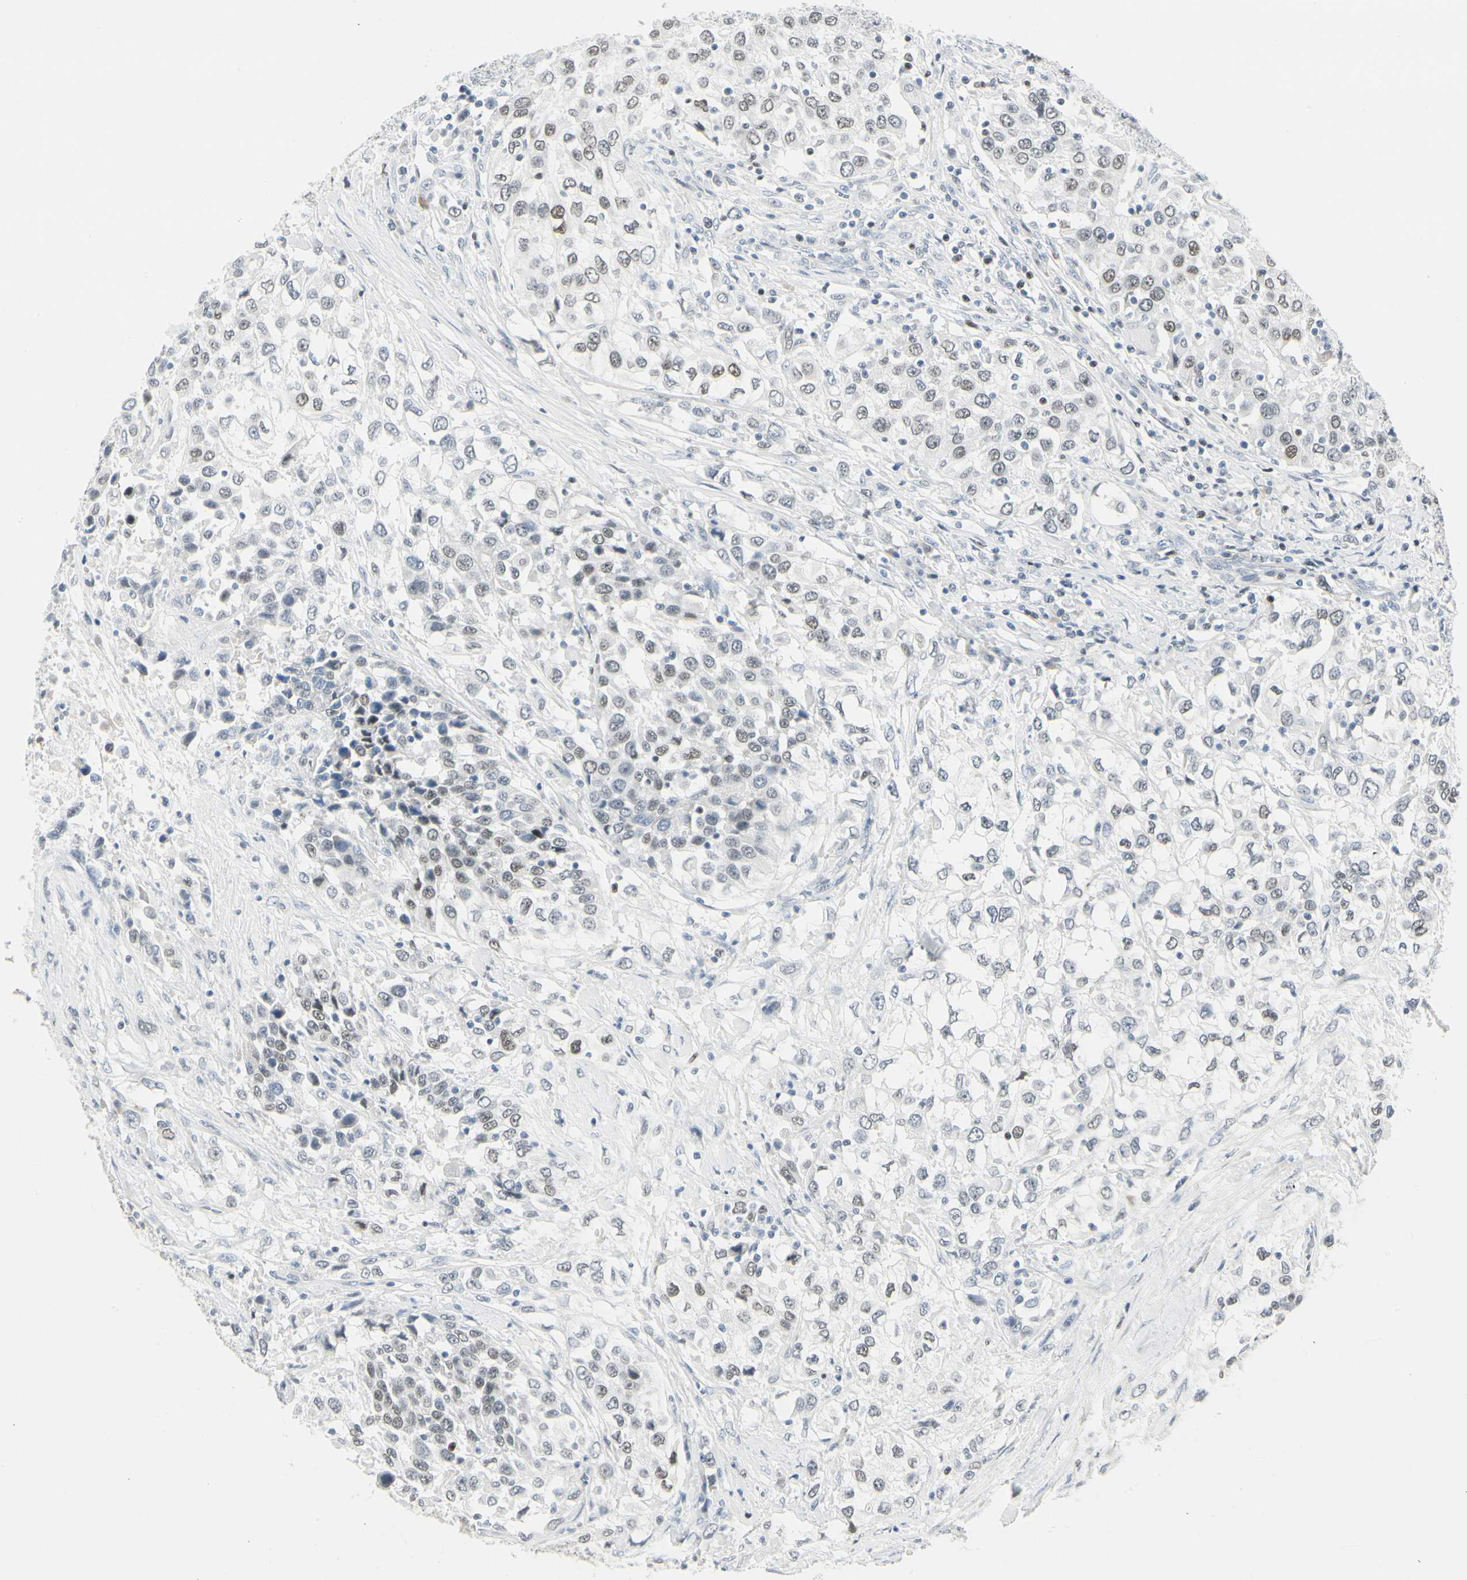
{"staining": {"intensity": "moderate", "quantity": "<25%", "location": "nuclear"}, "tissue": "urothelial cancer", "cell_type": "Tumor cells", "image_type": "cancer", "snomed": [{"axis": "morphology", "description": "Urothelial carcinoma, High grade"}, {"axis": "topography", "description": "Urinary bladder"}], "caption": "A photomicrograph of human high-grade urothelial carcinoma stained for a protein reveals moderate nuclear brown staining in tumor cells.", "gene": "ZBTB7B", "patient": {"sex": "female", "age": 80}}